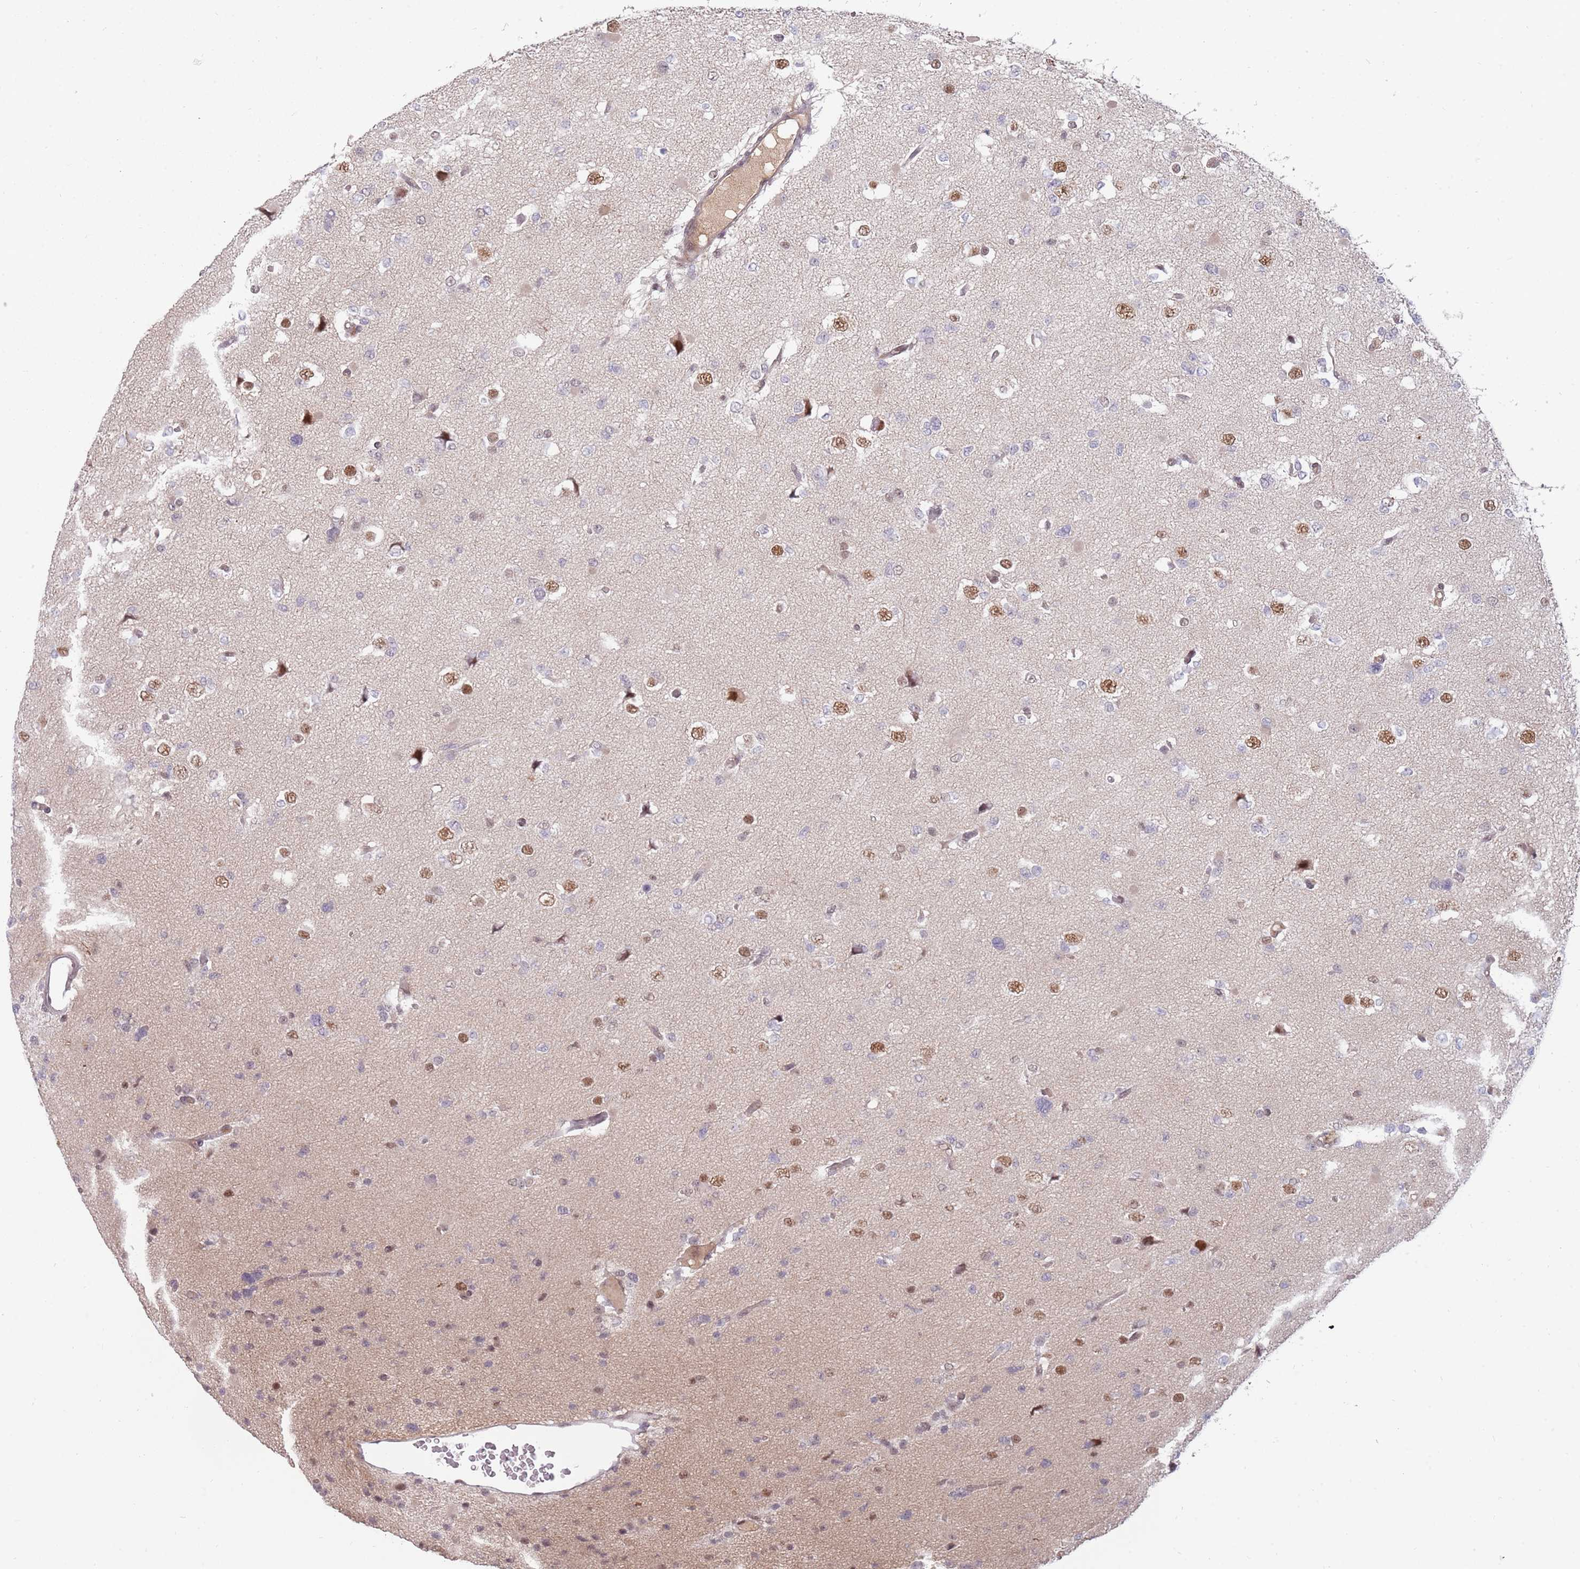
{"staining": {"intensity": "moderate", "quantity": "25%-75%", "location": "nuclear"}, "tissue": "glioma", "cell_type": "Tumor cells", "image_type": "cancer", "snomed": [{"axis": "morphology", "description": "Glioma, malignant, Low grade"}, {"axis": "topography", "description": "Brain"}], "caption": "Protein staining reveals moderate nuclear staining in approximately 25%-75% of tumor cells in low-grade glioma (malignant).", "gene": "ZBTB7A", "patient": {"sex": "female", "age": 22}}